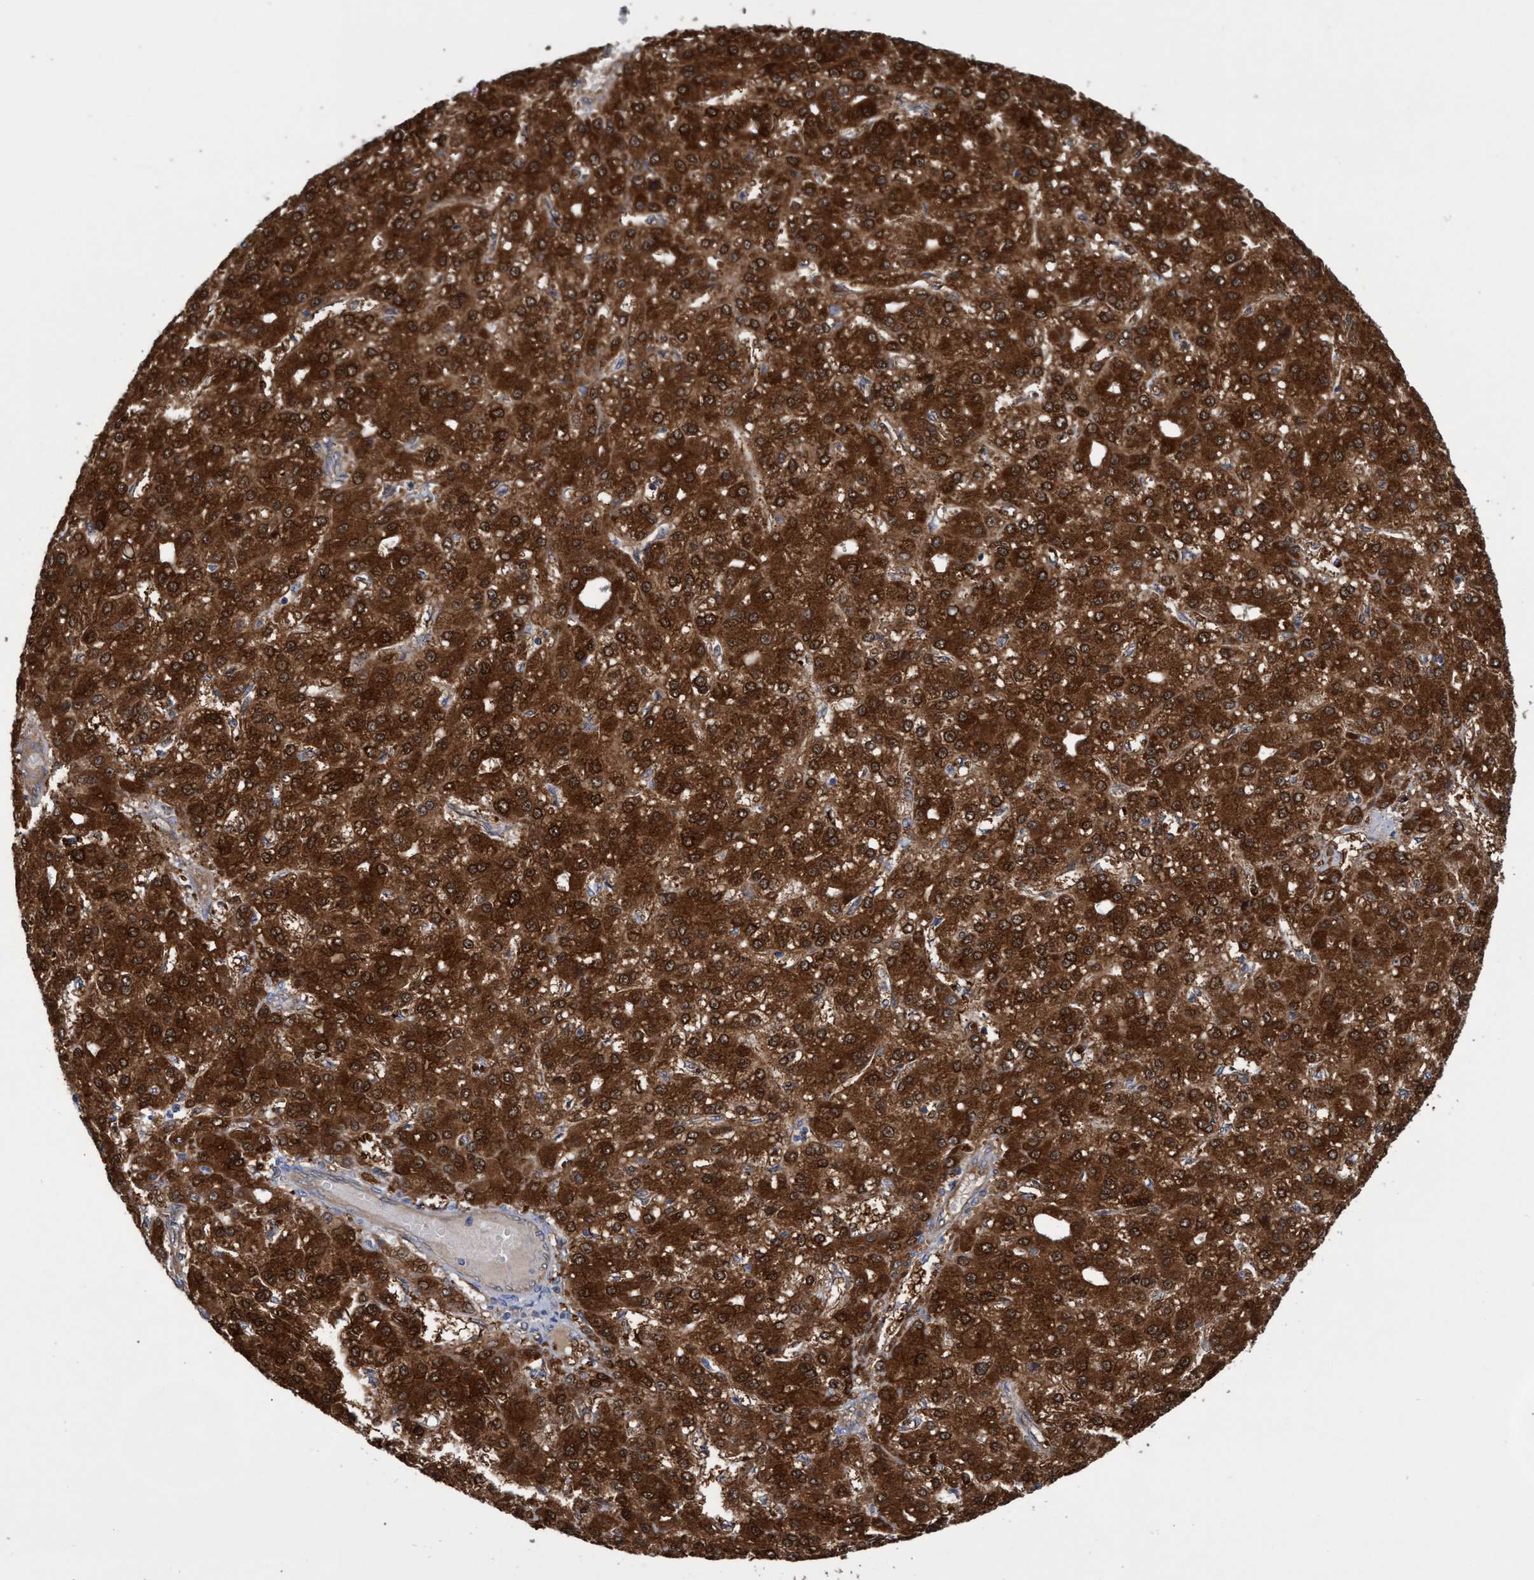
{"staining": {"intensity": "strong", "quantity": ">75%", "location": "cytoplasmic/membranous,nuclear"}, "tissue": "liver cancer", "cell_type": "Tumor cells", "image_type": "cancer", "snomed": [{"axis": "morphology", "description": "Carcinoma, Hepatocellular, NOS"}, {"axis": "topography", "description": "Liver"}], "caption": "This image demonstrates hepatocellular carcinoma (liver) stained with immunohistochemistry to label a protein in brown. The cytoplasmic/membranous and nuclear of tumor cells show strong positivity for the protein. Nuclei are counter-stained blue.", "gene": "PNPO", "patient": {"sex": "male", "age": 67}}